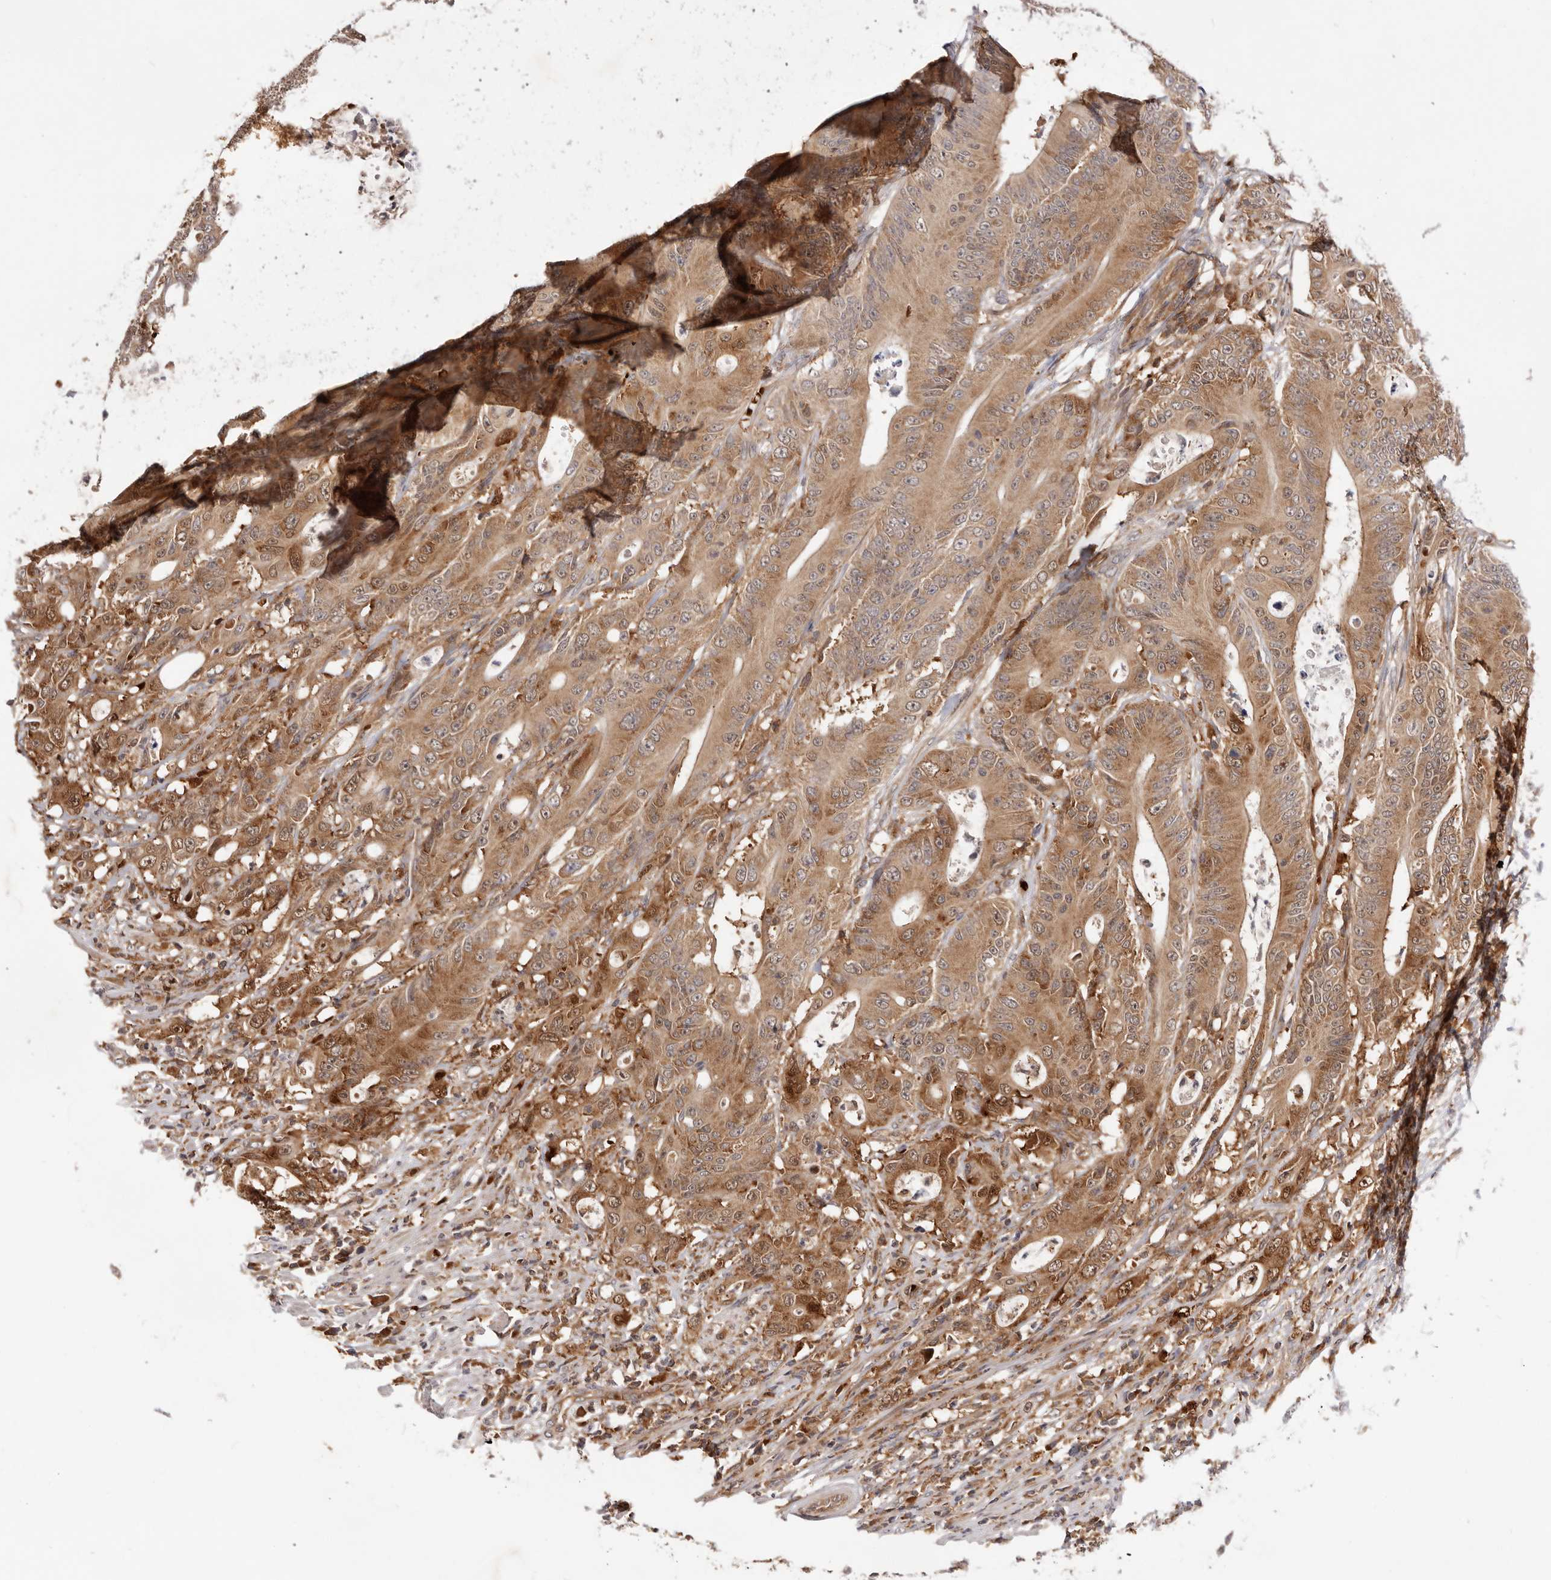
{"staining": {"intensity": "moderate", "quantity": ">75%", "location": "cytoplasmic/membranous"}, "tissue": "colorectal cancer", "cell_type": "Tumor cells", "image_type": "cancer", "snomed": [{"axis": "morphology", "description": "Adenocarcinoma, NOS"}, {"axis": "topography", "description": "Colon"}], "caption": "A high-resolution histopathology image shows IHC staining of colorectal cancer, which displays moderate cytoplasmic/membranous positivity in about >75% of tumor cells.", "gene": "RNF213", "patient": {"sex": "male", "age": 83}}